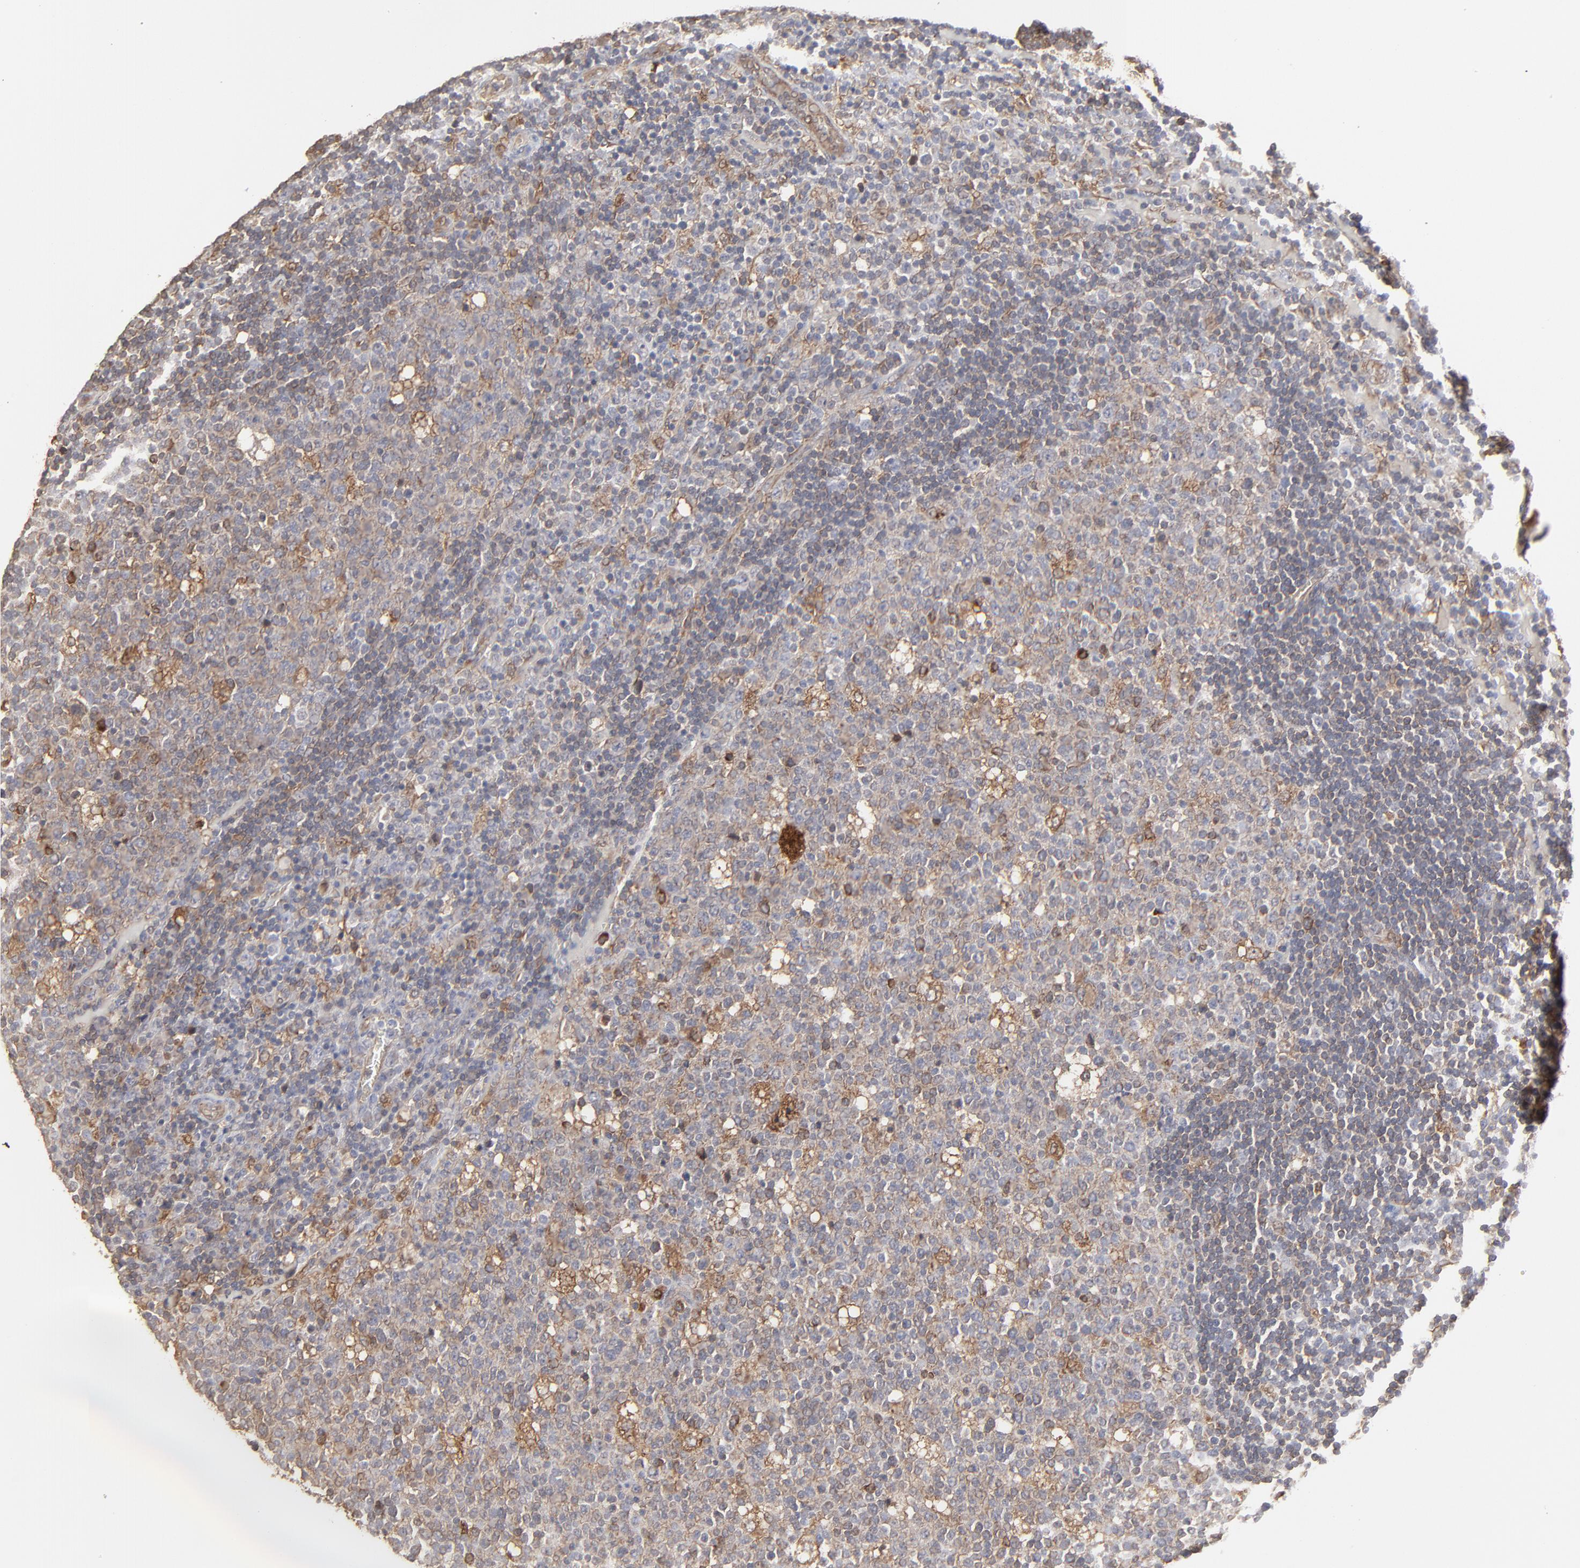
{"staining": {"intensity": "moderate", "quantity": ">75%", "location": "cytoplasmic/membranous"}, "tissue": "lymph node", "cell_type": "Germinal center cells", "image_type": "normal", "snomed": [{"axis": "morphology", "description": "Normal tissue, NOS"}, {"axis": "topography", "description": "Lymph node"}, {"axis": "topography", "description": "Salivary gland"}], "caption": "A medium amount of moderate cytoplasmic/membranous expression is seen in about >75% of germinal center cells in unremarkable lymph node. (IHC, brightfield microscopy, high magnification).", "gene": "RAB9A", "patient": {"sex": "male", "age": 8}}